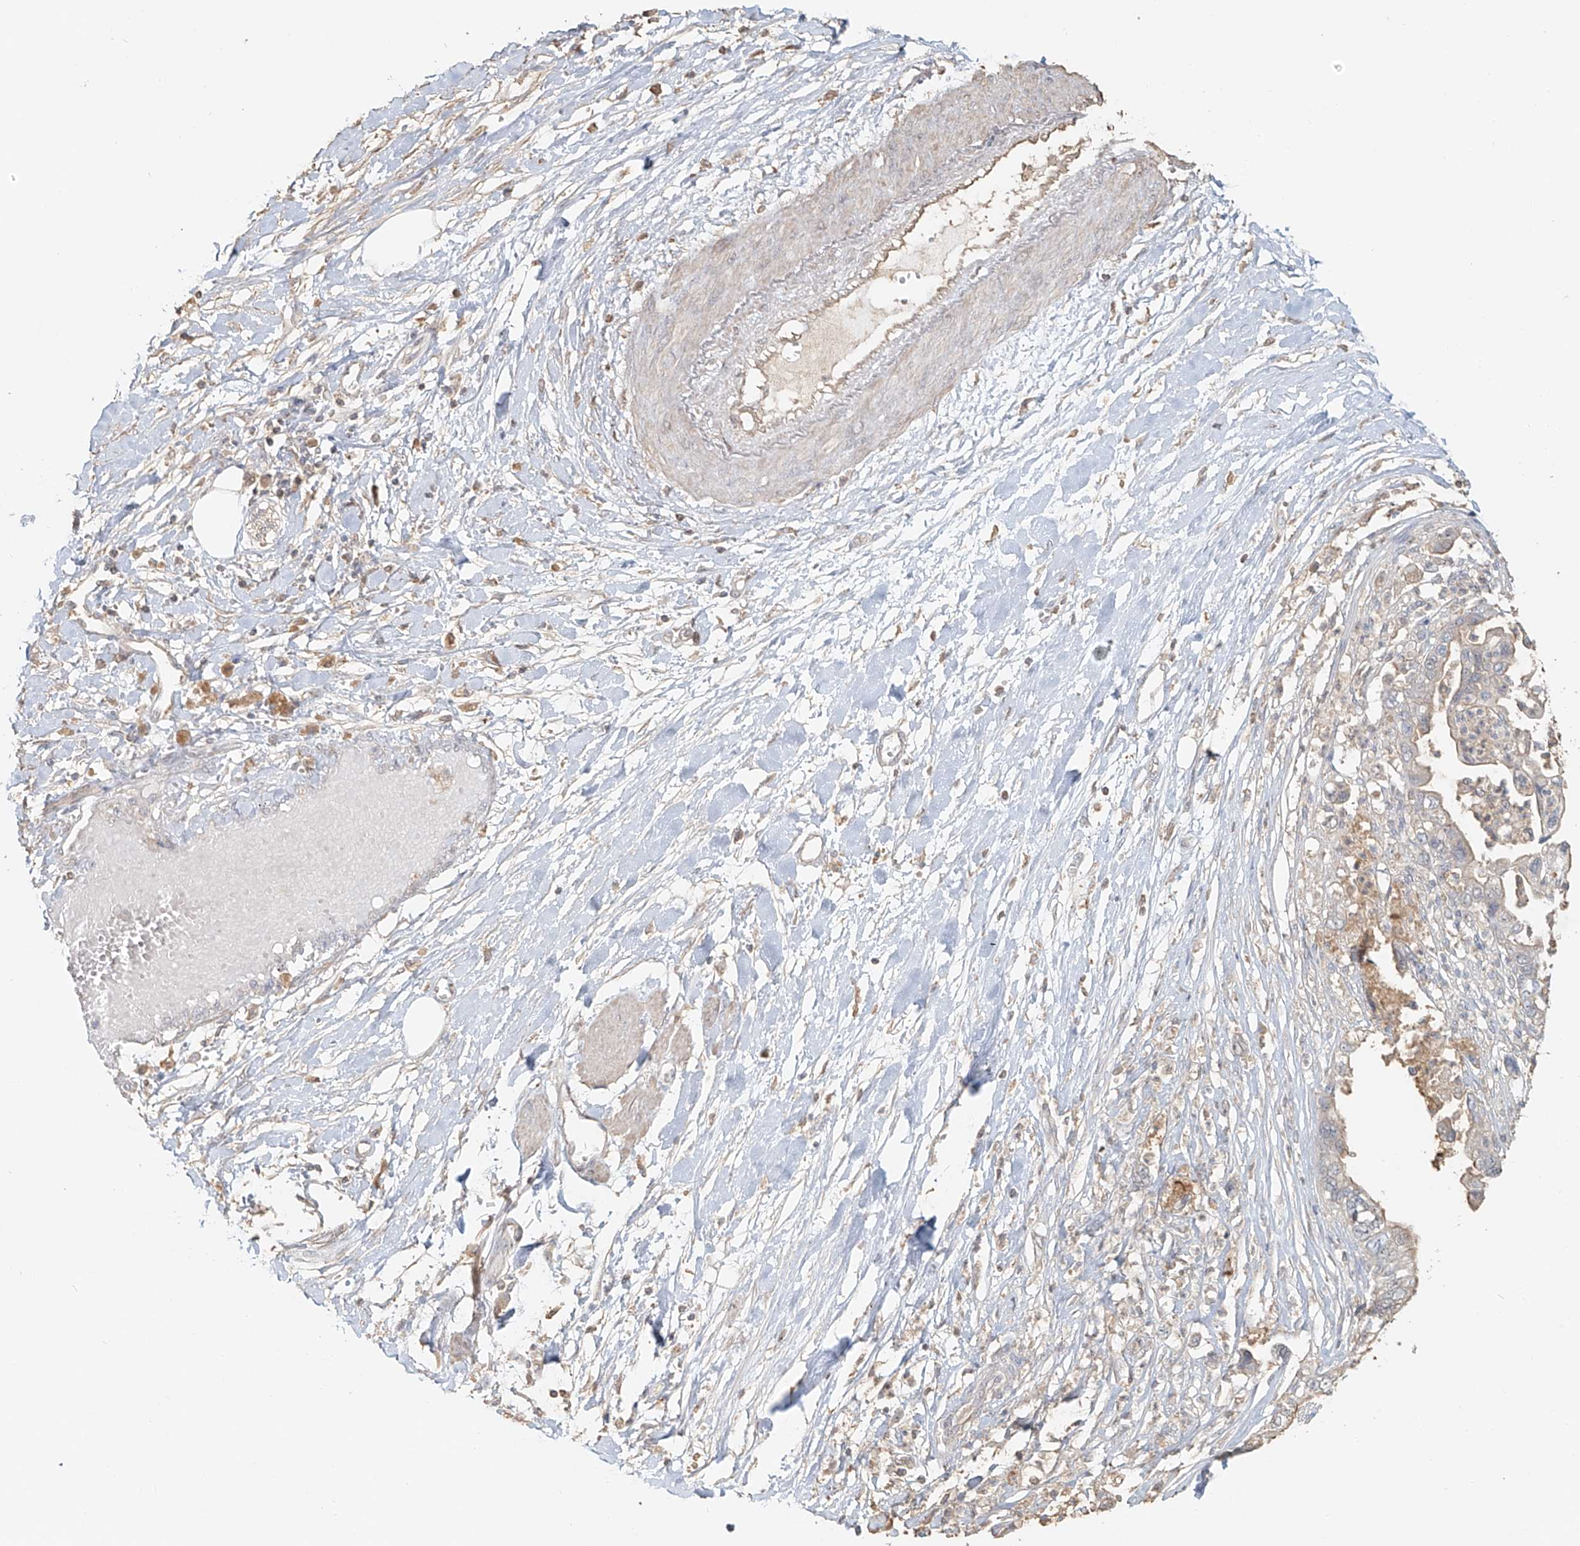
{"staining": {"intensity": "negative", "quantity": "none", "location": "none"}, "tissue": "pancreatic cancer", "cell_type": "Tumor cells", "image_type": "cancer", "snomed": [{"axis": "morphology", "description": "Adenocarcinoma, NOS"}, {"axis": "topography", "description": "Pancreas"}], "caption": "Tumor cells show no significant positivity in pancreatic adenocarcinoma.", "gene": "NPHS1", "patient": {"sex": "male", "age": 56}}